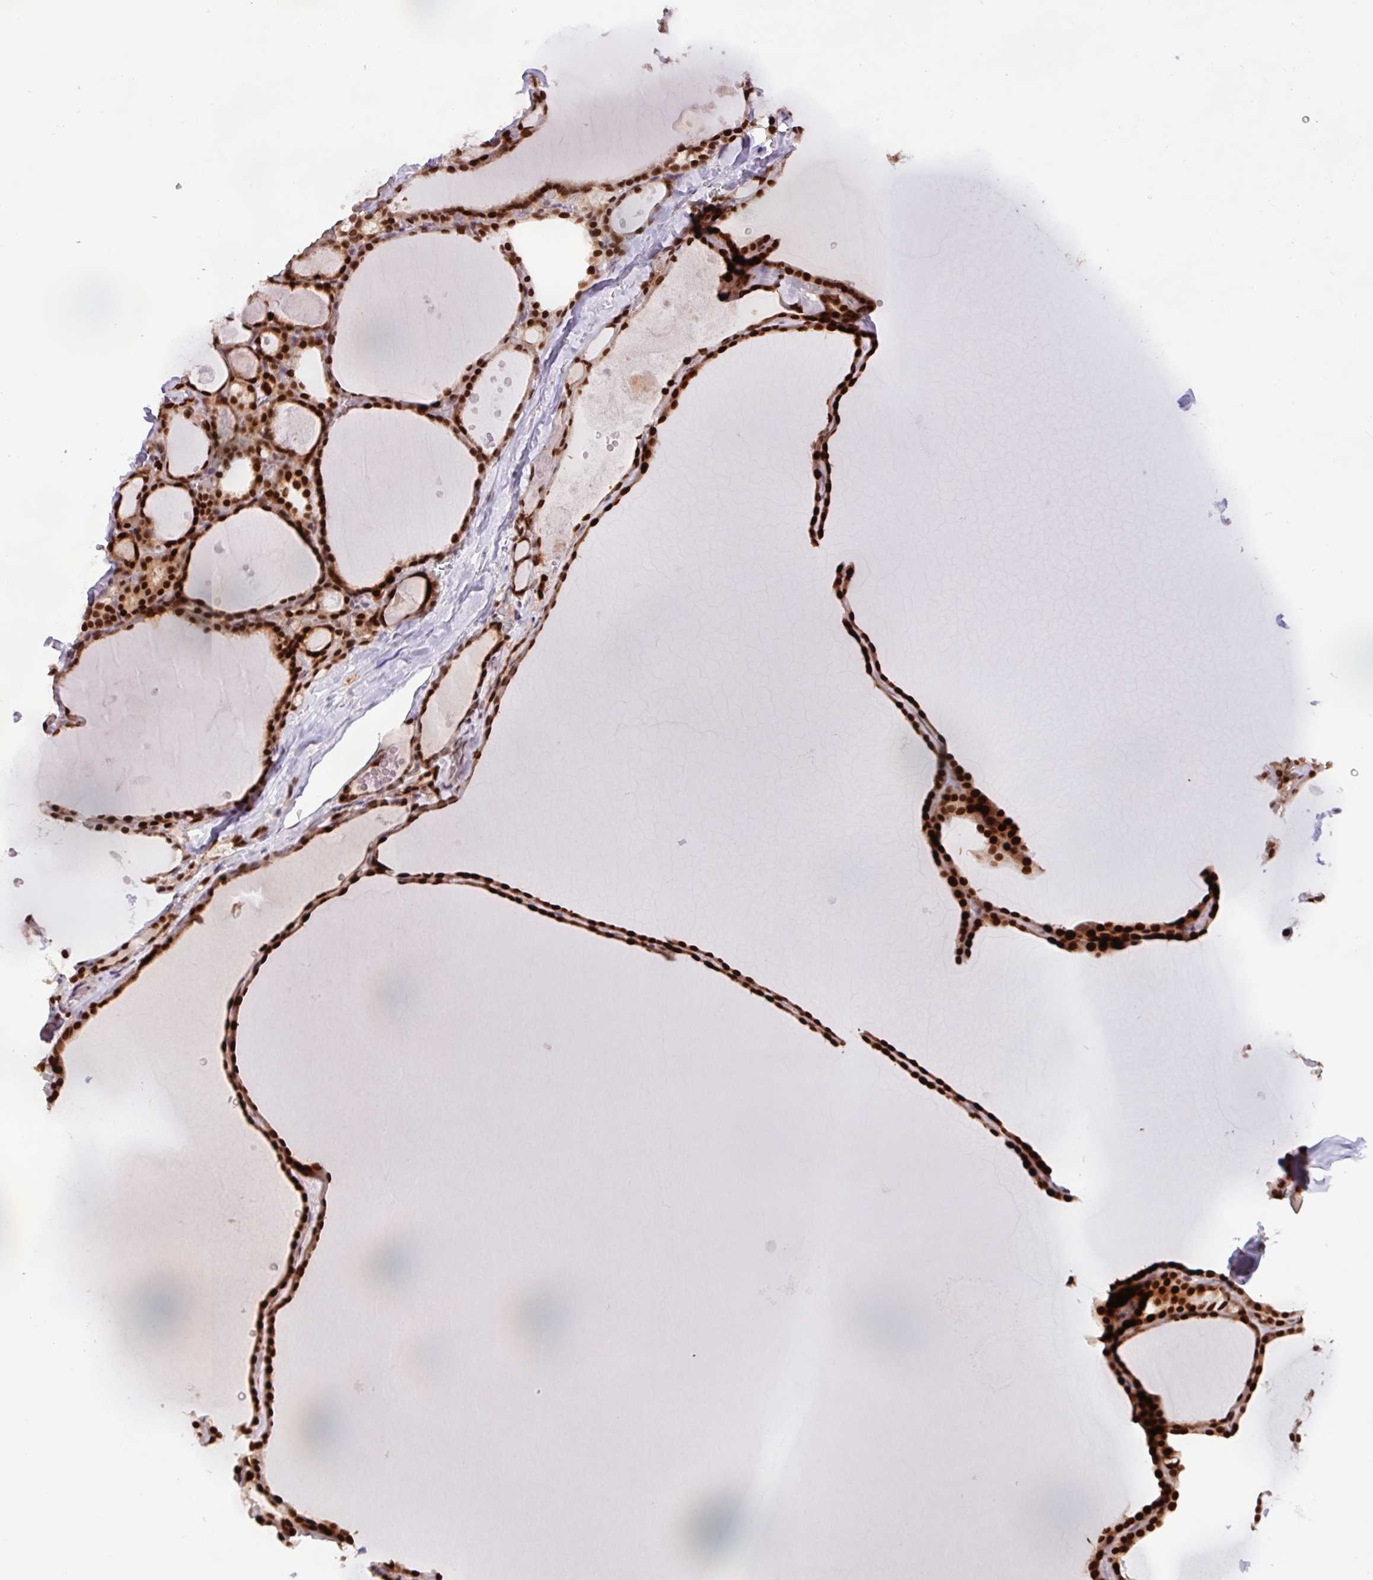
{"staining": {"intensity": "strong", "quantity": ">75%", "location": "cytoplasmic/membranous,nuclear"}, "tissue": "thyroid gland", "cell_type": "Glandular cells", "image_type": "normal", "snomed": [{"axis": "morphology", "description": "Normal tissue, NOS"}, {"axis": "topography", "description": "Thyroid gland"}], "caption": "Thyroid gland stained with IHC reveals strong cytoplasmic/membranous,nuclear staining in approximately >75% of glandular cells.", "gene": "BRD3", "patient": {"sex": "male", "age": 56}}